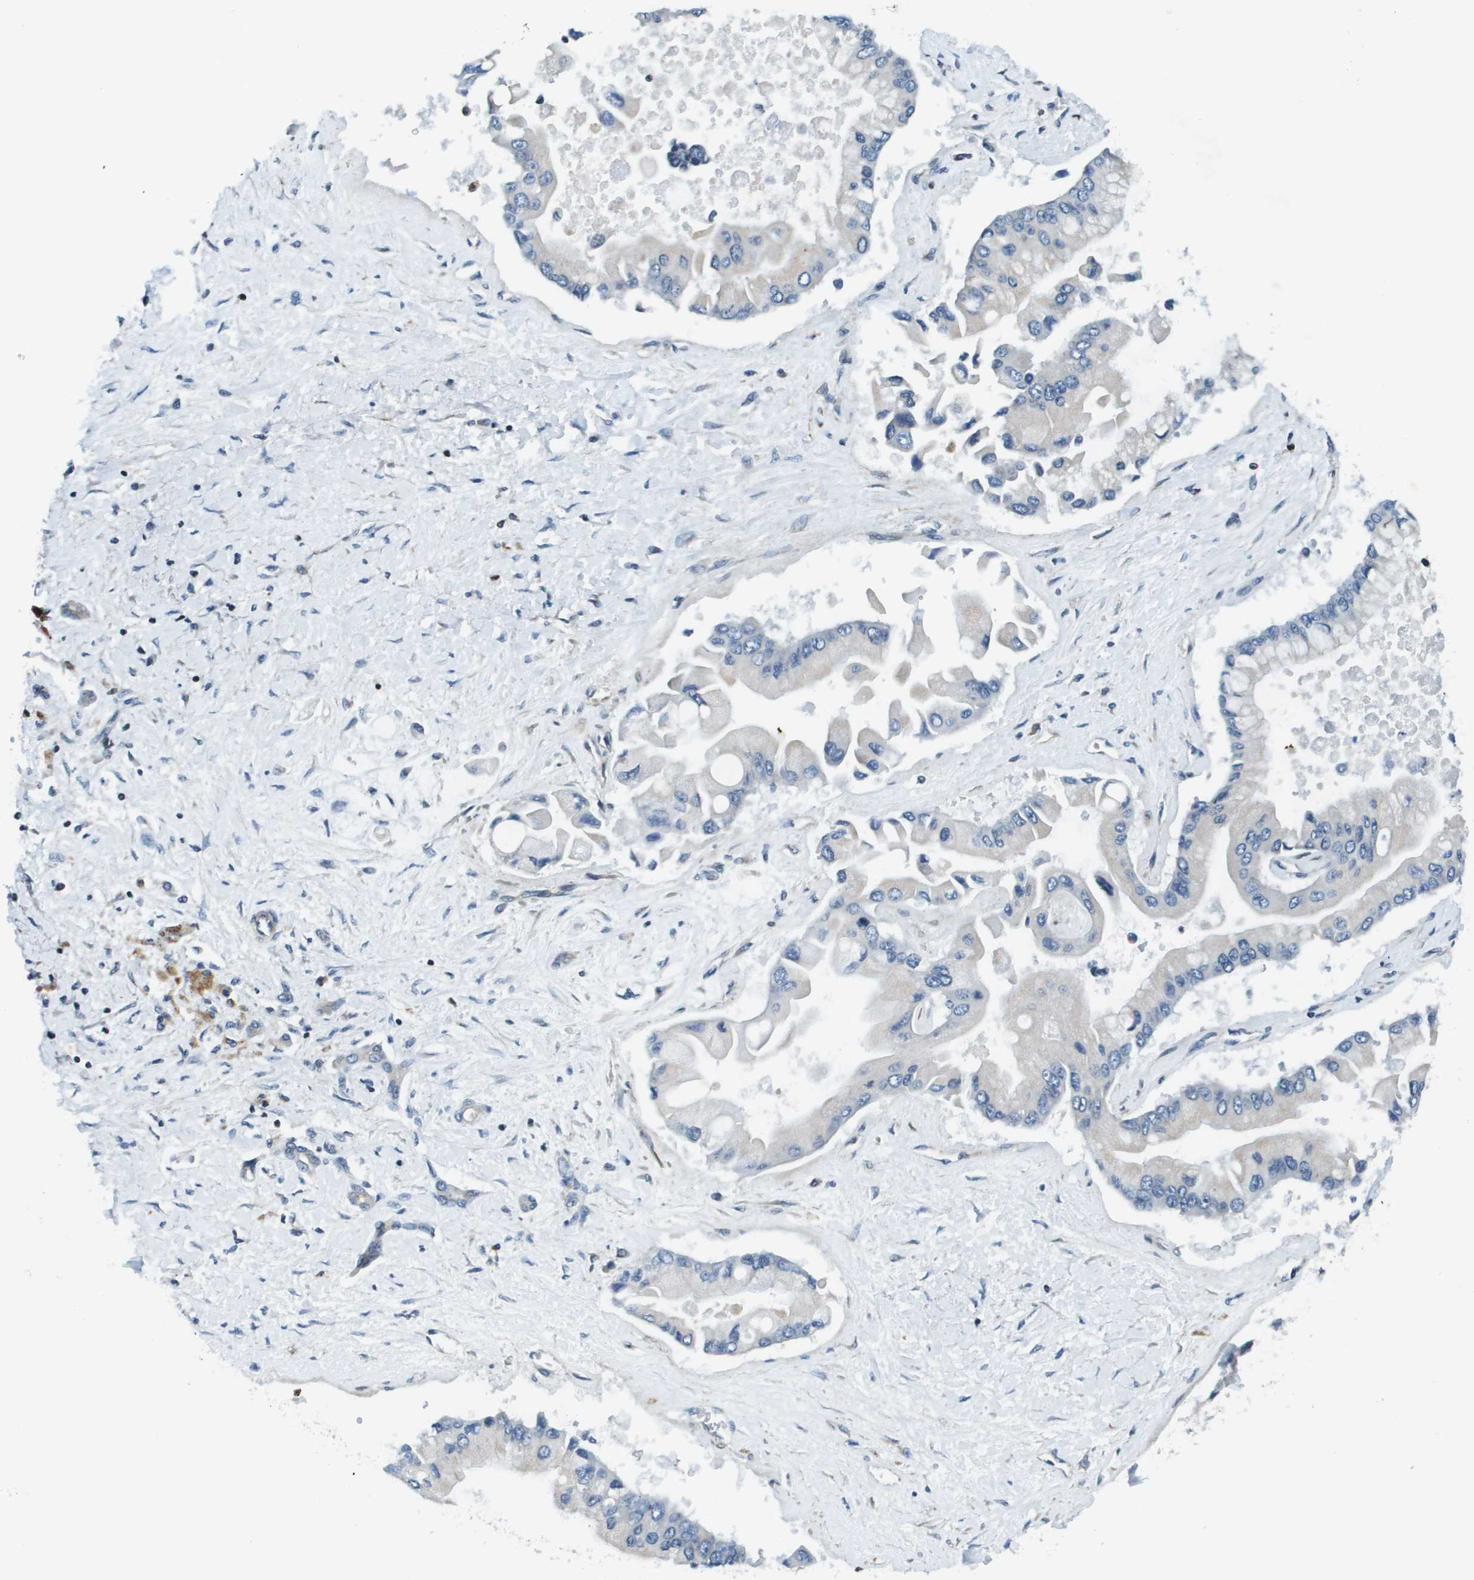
{"staining": {"intensity": "negative", "quantity": "none", "location": "none"}, "tissue": "liver cancer", "cell_type": "Tumor cells", "image_type": "cancer", "snomed": [{"axis": "morphology", "description": "Cholangiocarcinoma"}, {"axis": "topography", "description": "Liver"}], "caption": "An immunohistochemistry (IHC) micrograph of cholangiocarcinoma (liver) is shown. There is no staining in tumor cells of cholangiocarcinoma (liver).", "gene": "ESYT1", "patient": {"sex": "male", "age": 50}}